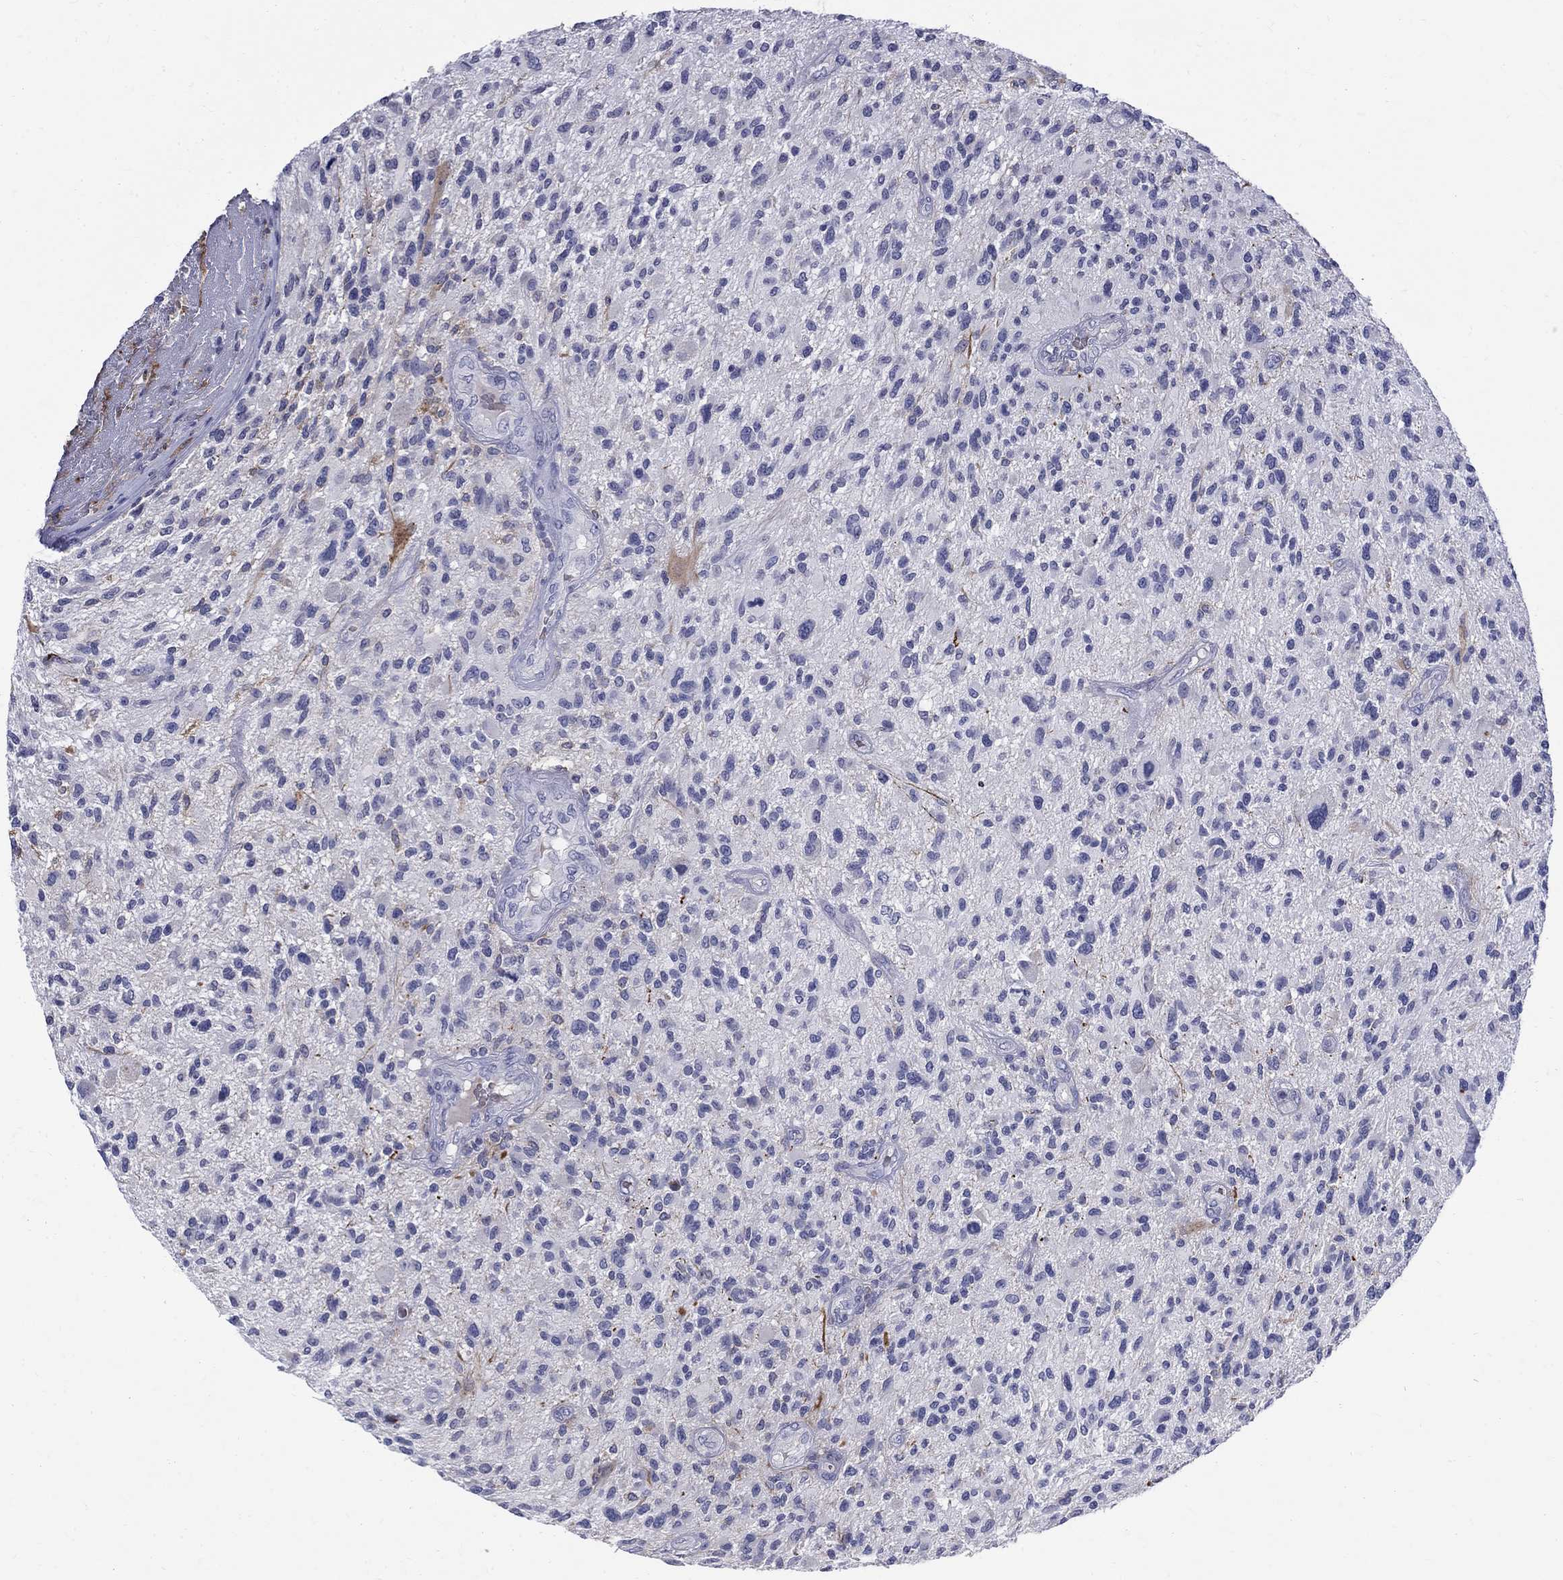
{"staining": {"intensity": "negative", "quantity": "none", "location": "none"}, "tissue": "glioma", "cell_type": "Tumor cells", "image_type": "cancer", "snomed": [{"axis": "morphology", "description": "Glioma, malignant, High grade"}, {"axis": "topography", "description": "Brain"}], "caption": "Immunohistochemistry image of neoplastic tissue: human glioma stained with DAB (3,3'-diaminobenzidine) shows no significant protein staining in tumor cells. (DAB IHC with hematoxylin counter stain).", "gene": "AGER", "patient": {"sex": "male", "age": 47}}